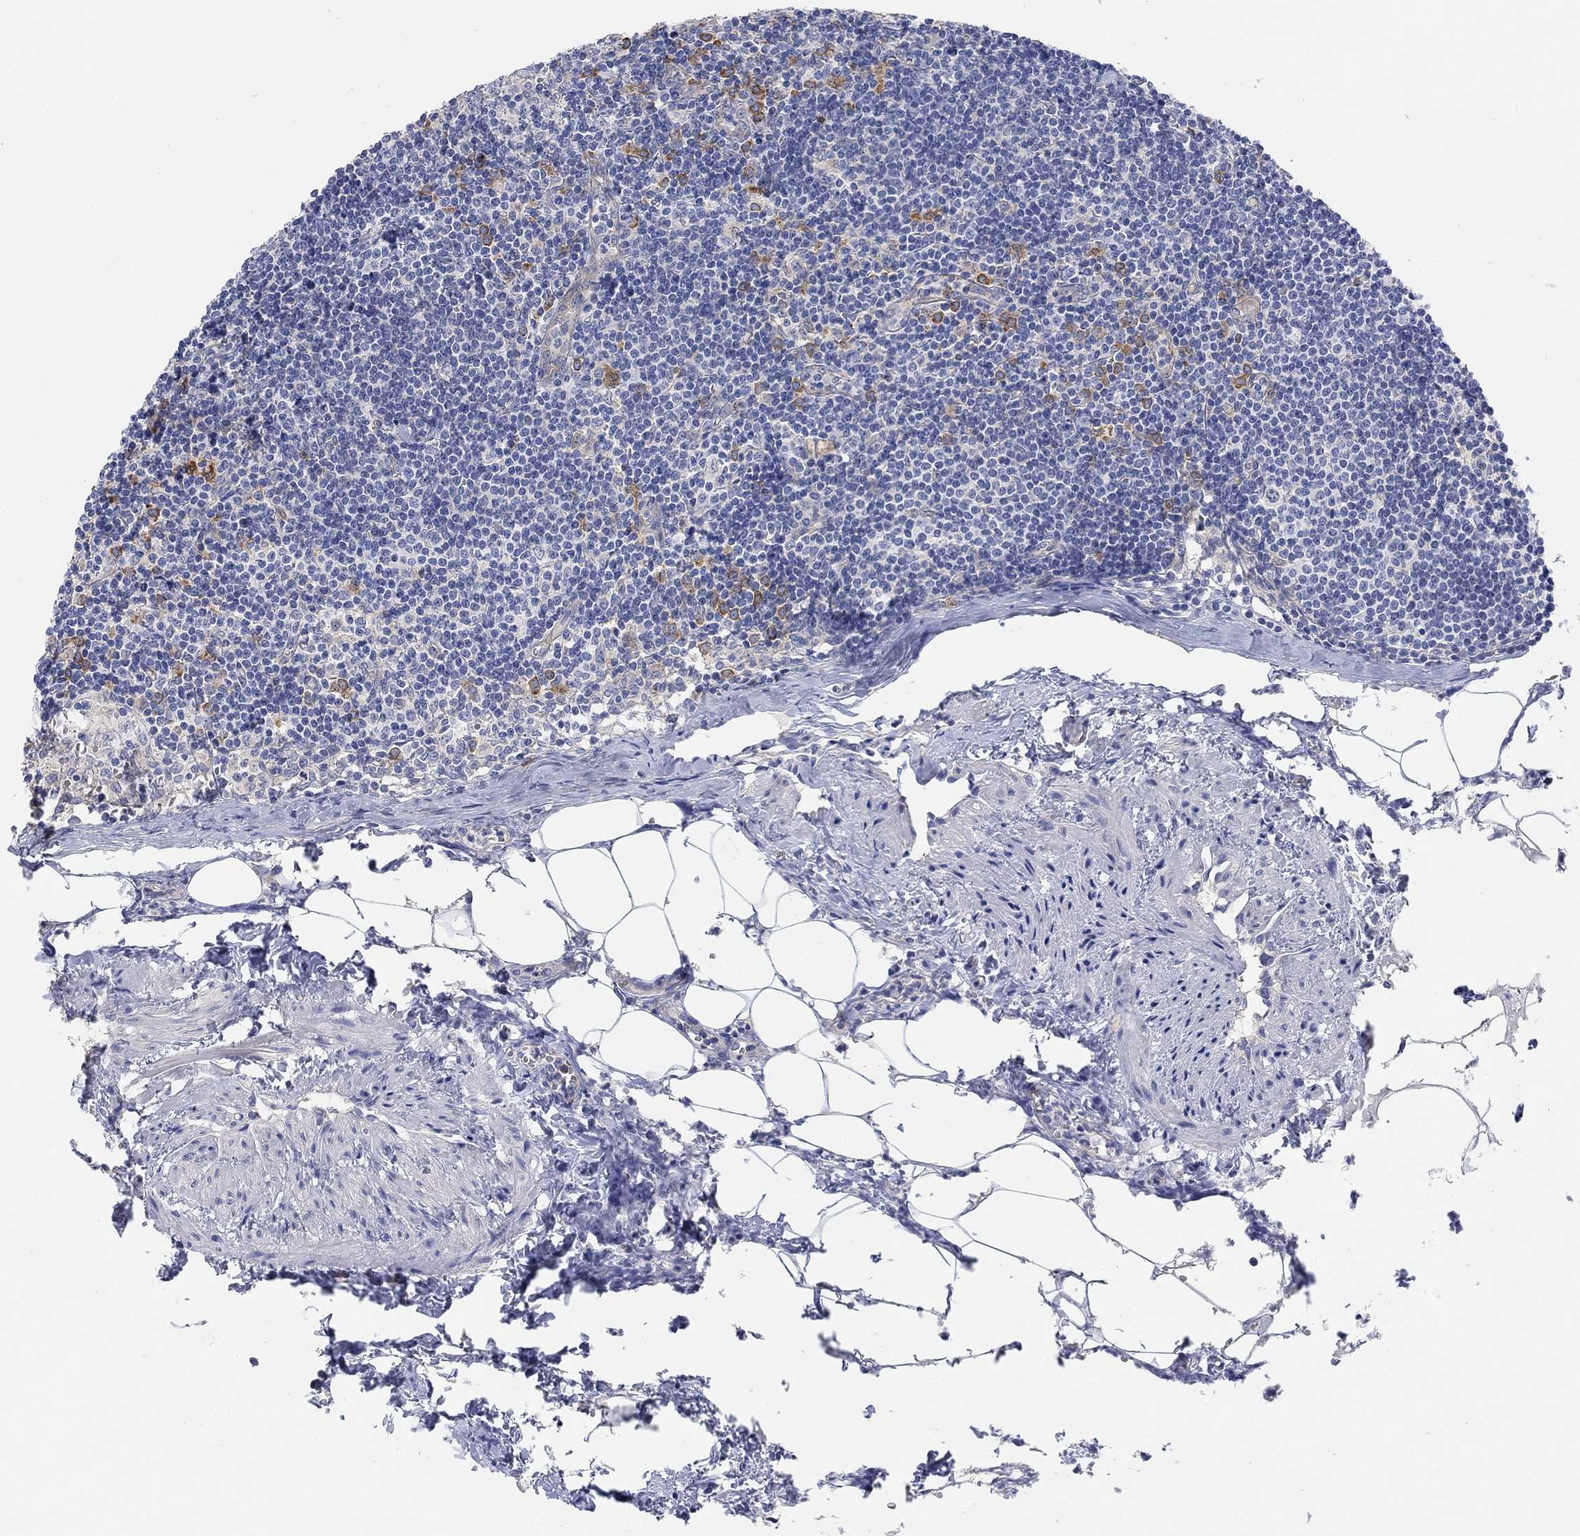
{"staining": {"intensity": "negative", "quantity": "none", "location": "none"}, "tissue": "lymph node", "cell_type": "Germinal center cells", "image_type": "normal", "snomed": [{"axis": "morphology", "description": "Normal tissue, NOS"}, {"axis": "topography", "description": "Lymph node"}], "caption": "A micrograph of lymph node stained for a protein reveals no brown staining in germinal center cells.", "gene": "RGS1", "patient": {"sex": "female", "age": 51}}